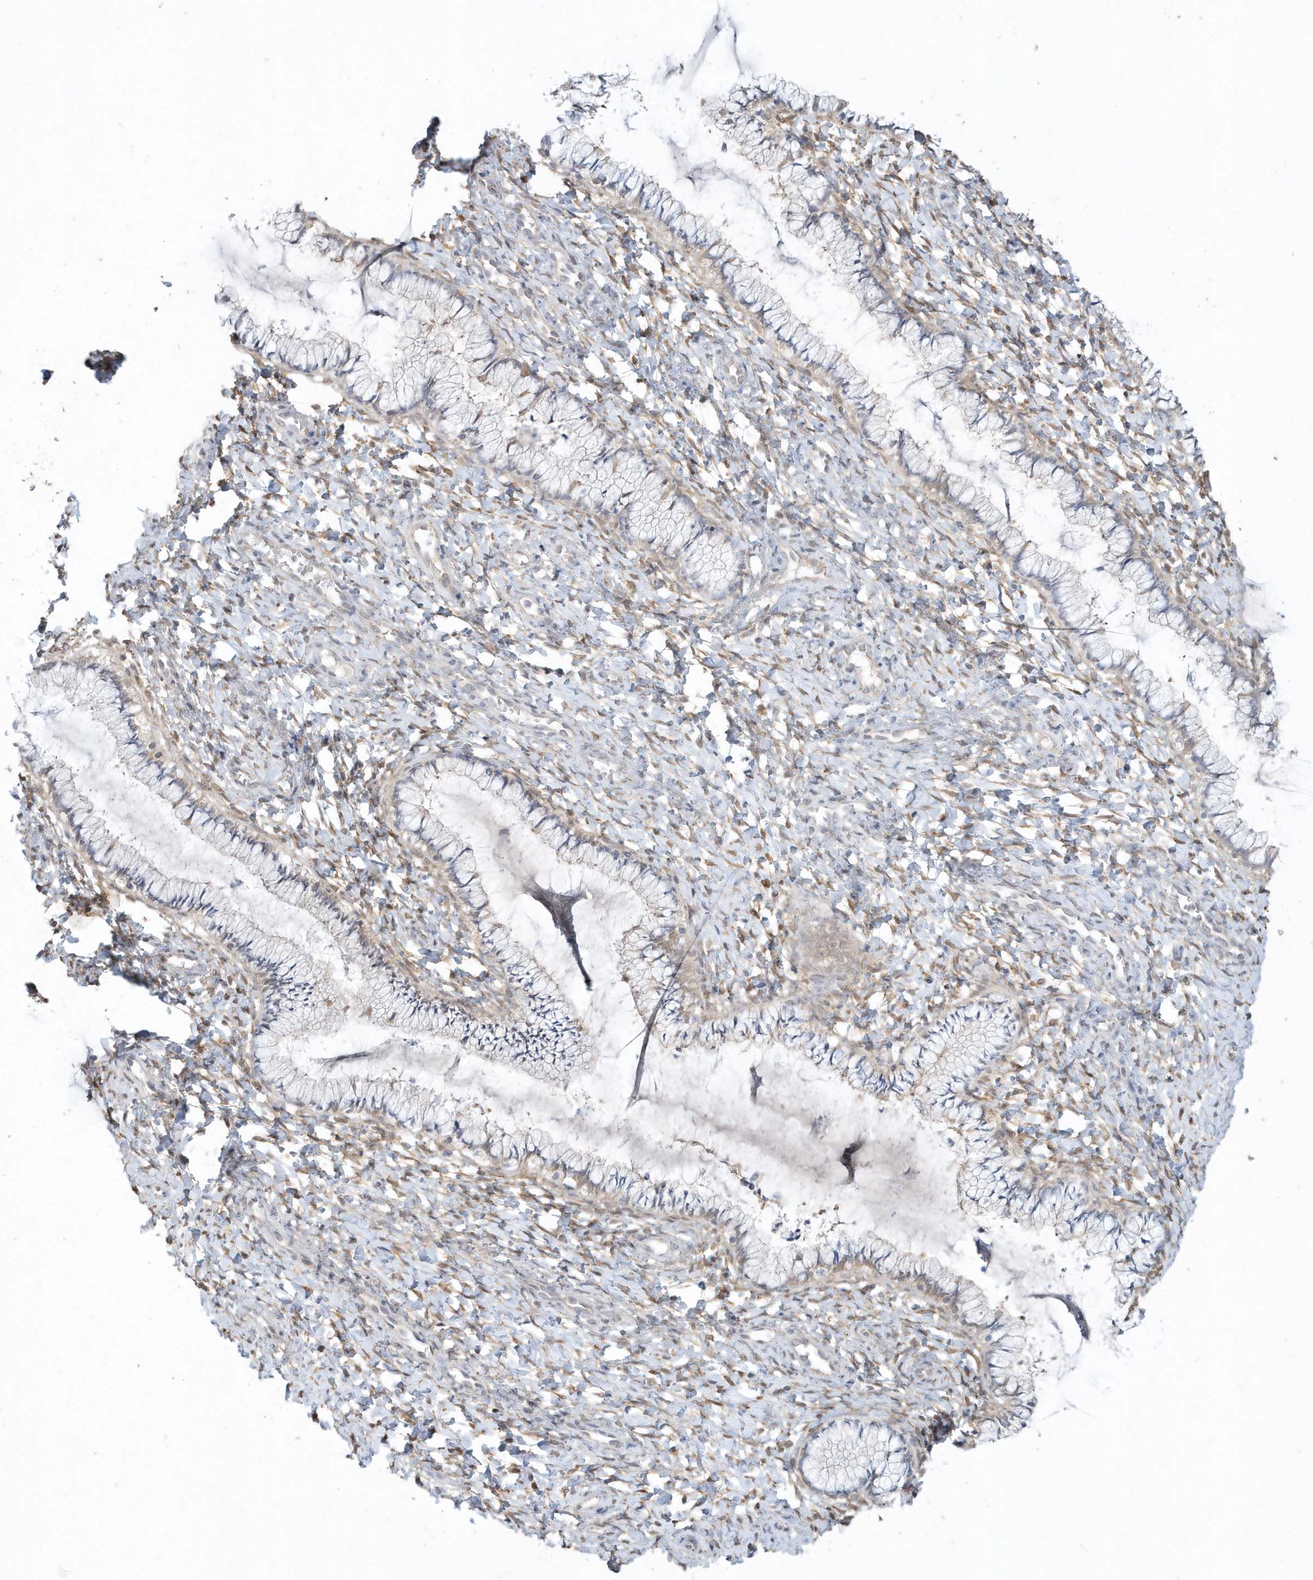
{"staining": {"intensity": "negative", "quantity": "none", "location": "none"}, "tissue": "cervix", "cell_type": "Glandular cells", "image_type": "normal", "snomed": [{"axis": "morphology", "description": "Normal tissue, NOS"}, {"axis": "morphology", "description": "Adenocarcinoma, NOS"}, {"axis": "topography", "description": "Cervix"}], "caption": "DAB (3,3'-diaminobenzidine) immunohistochemical staining of benign human cervix demonstrates no significant expression in glandular cells. The staining is performed using DAB (3,3'-diaminobenzidine) brown chromogen with nuclei counter-stained in using hematoxylin.", "gene": "AKR7A2", "patient": {"sex": "female", "age": 29}}